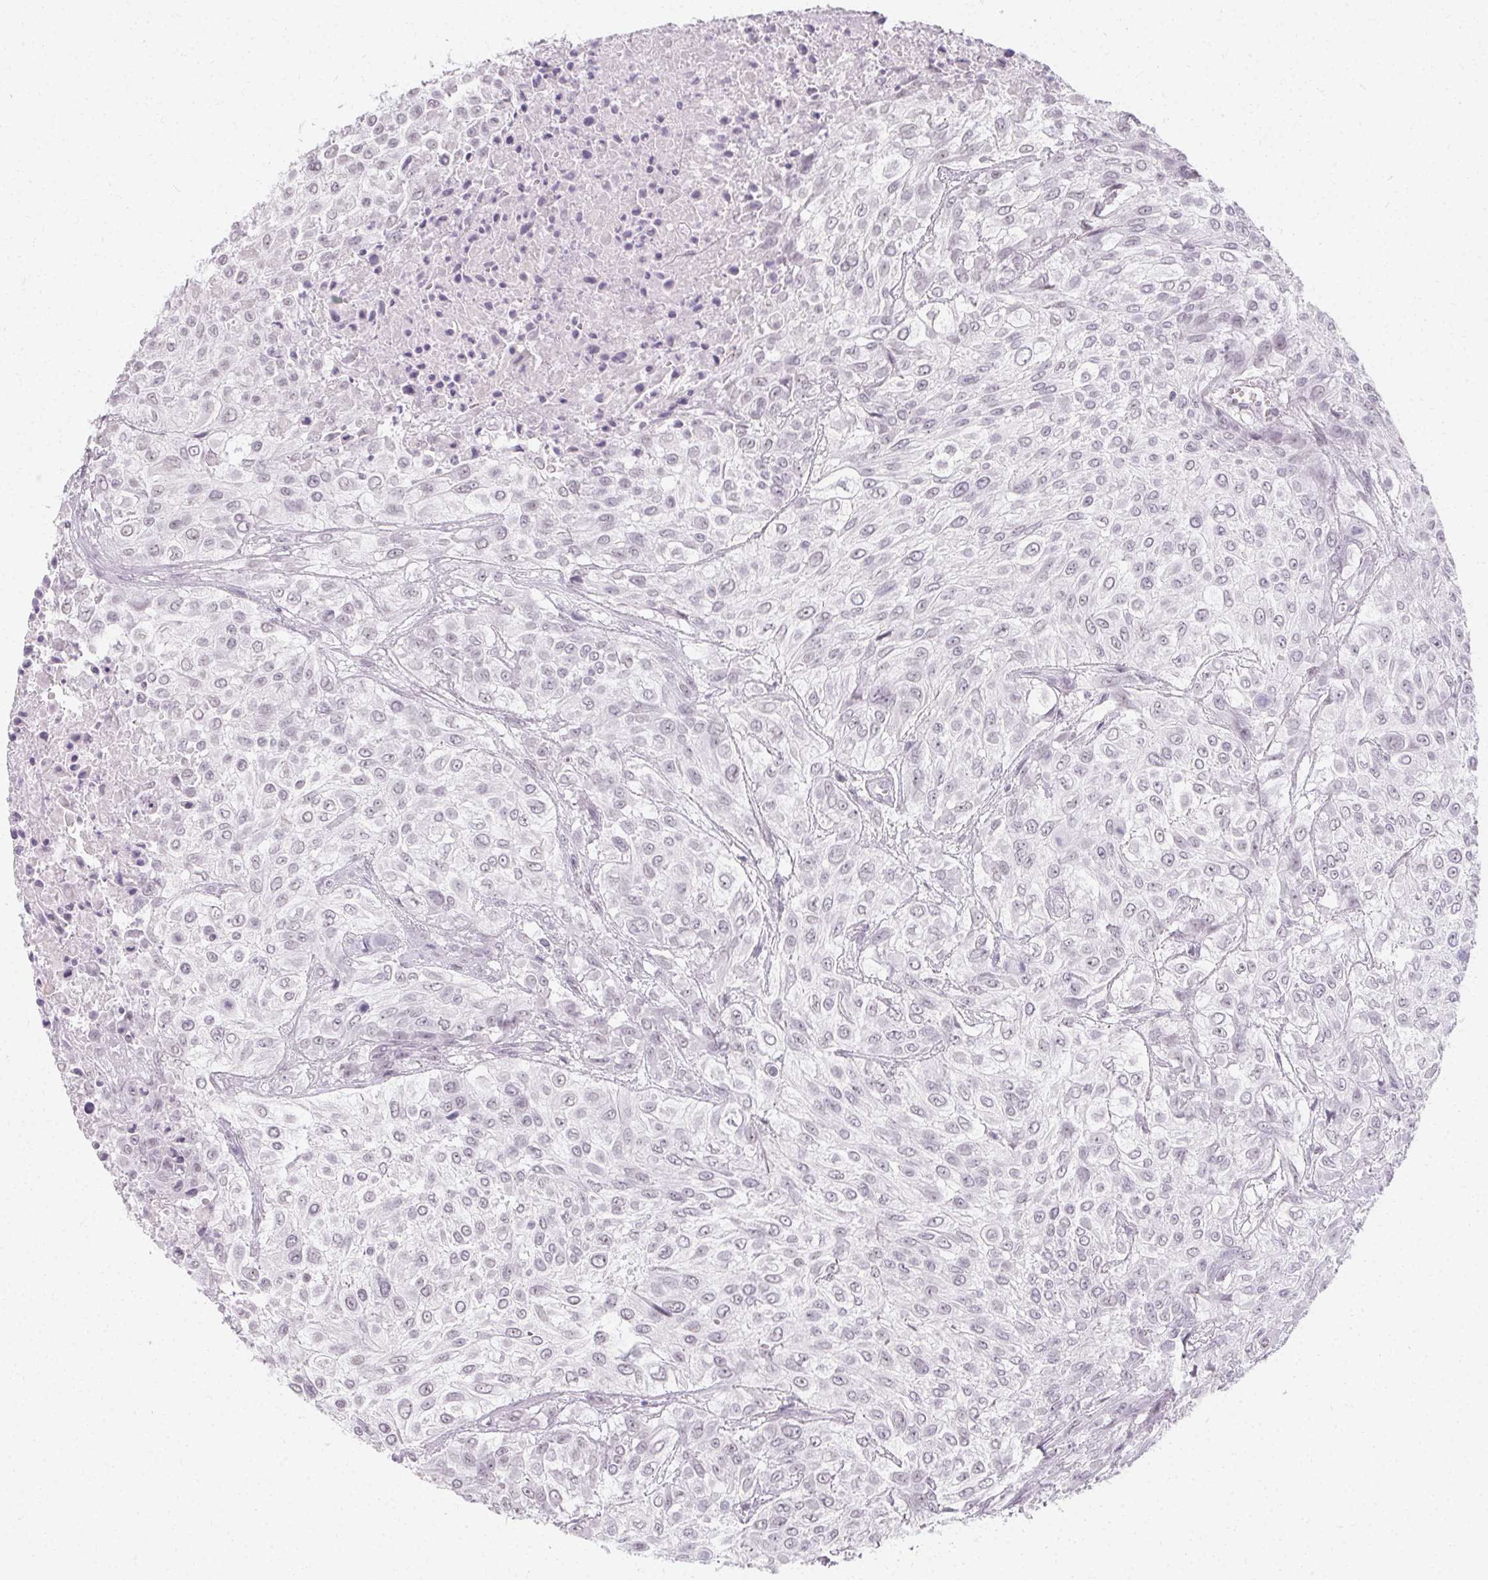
{"staining": {"intensity": "negative", "quantity": "none", "location": "none"}, "tissue": "urothelial cancer", "cell_type": "Tumor cells", "image_type": "cancer", "snomed": [{"axis": "morphology", "description": "Urothelial carcinoma, High grade"}, {"axis": "topography", "description": "Urinary bladder"}], "caption": "A high-resolution photomicrograph shows immunohistochemistry (IHC) staining of high-grade urothelial carcinoma, which exhibits no significant expression in tumor cells.", "gene": "SYNPR", "patient": {"sex": "male", "age": 57}}